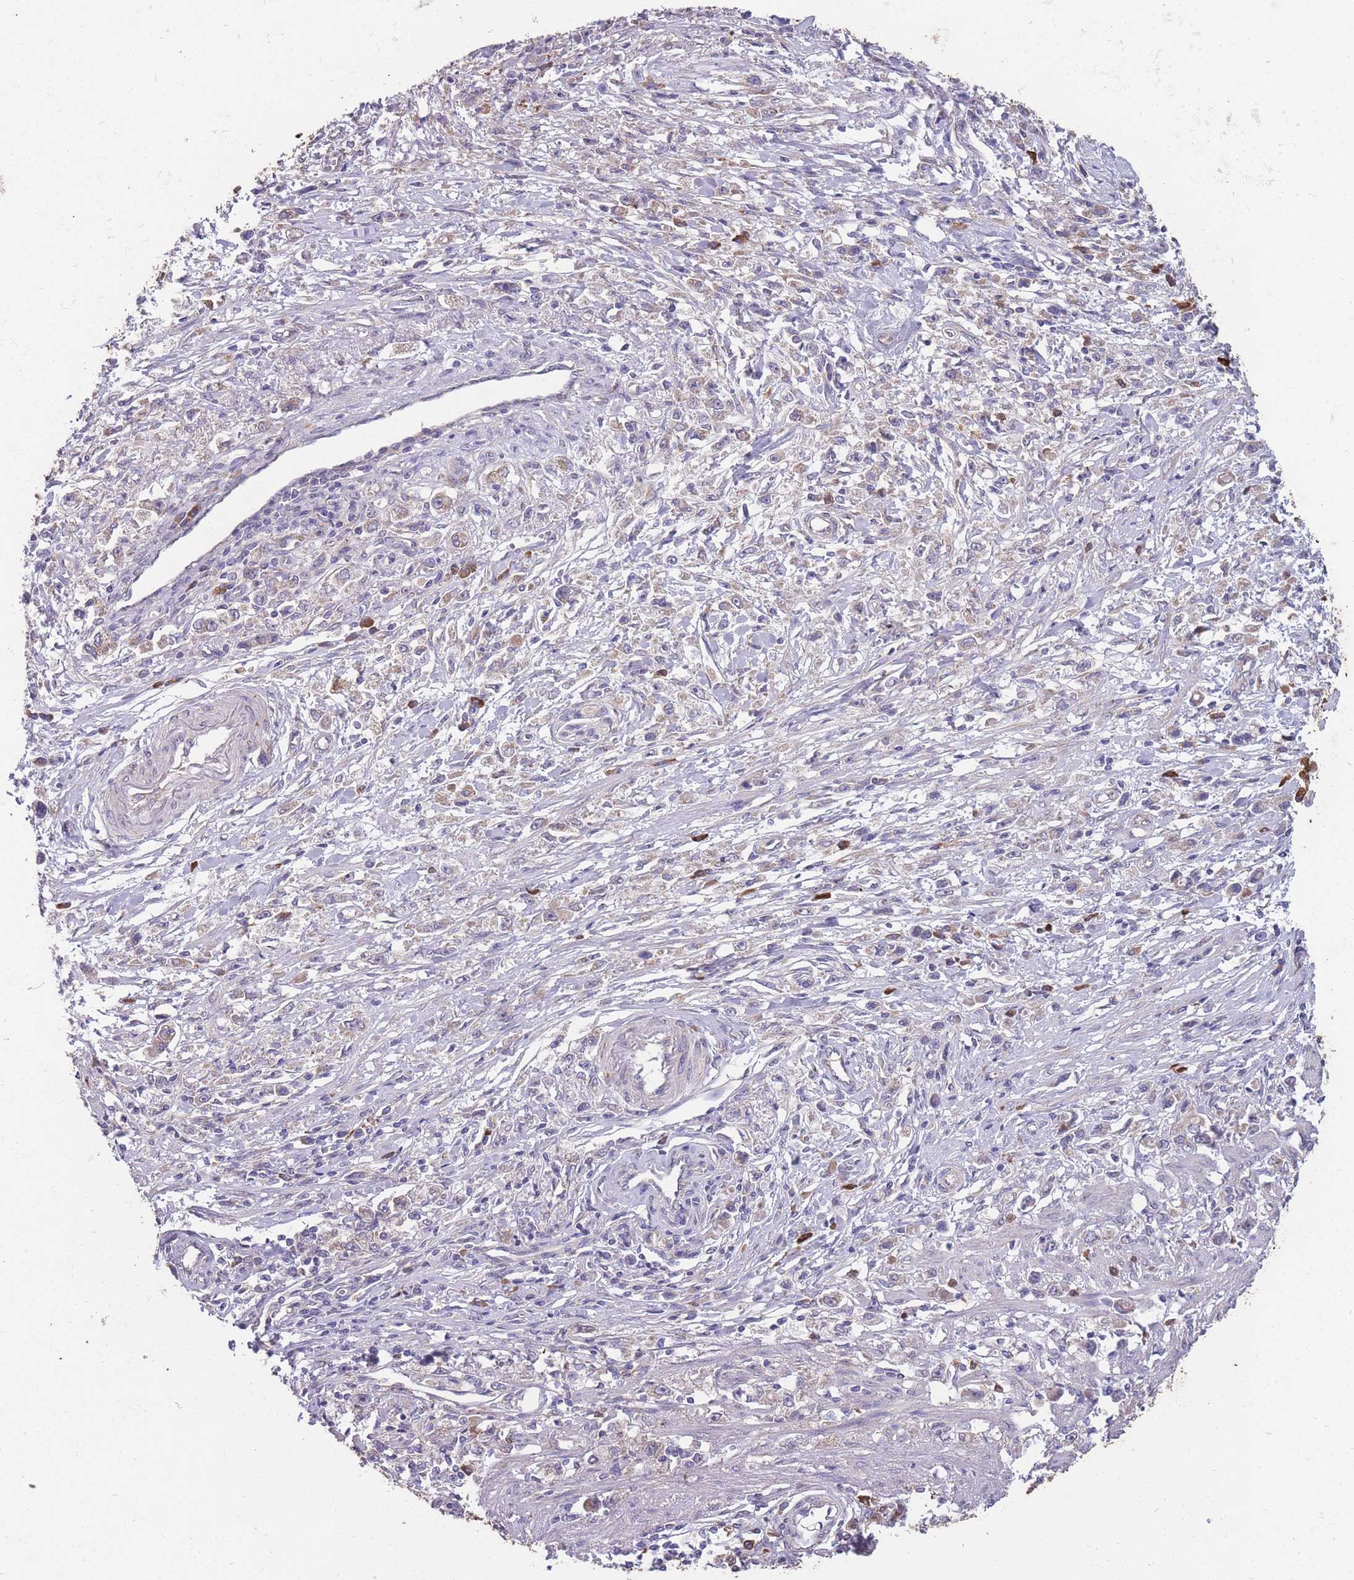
{"staining": {"intensity": "weak", "quantity": "<25%", "location": "cytoplasmic/membranous"}, "tissue": "stomach cancer", "cell_type": "Tumor cells", "image_type": "cancer", "snomed": [{"axis": "morphology", "description": "Adenocarcinoma, NOS"}, {"axis": "topography", "description": "Stomach"}], "caption": "Immunohistochemistry (IHC) histopathology image of stomach cancer stained for a protein (brown), which shows no expression in tumor cells. (DAB (3,3'-diaminobenzidine) immunohistochemistry (IHC) visualized using brightfield microscopy, high magnification).", "gene": "STIM2", "patient": {"sex": "female", "age": 59}}